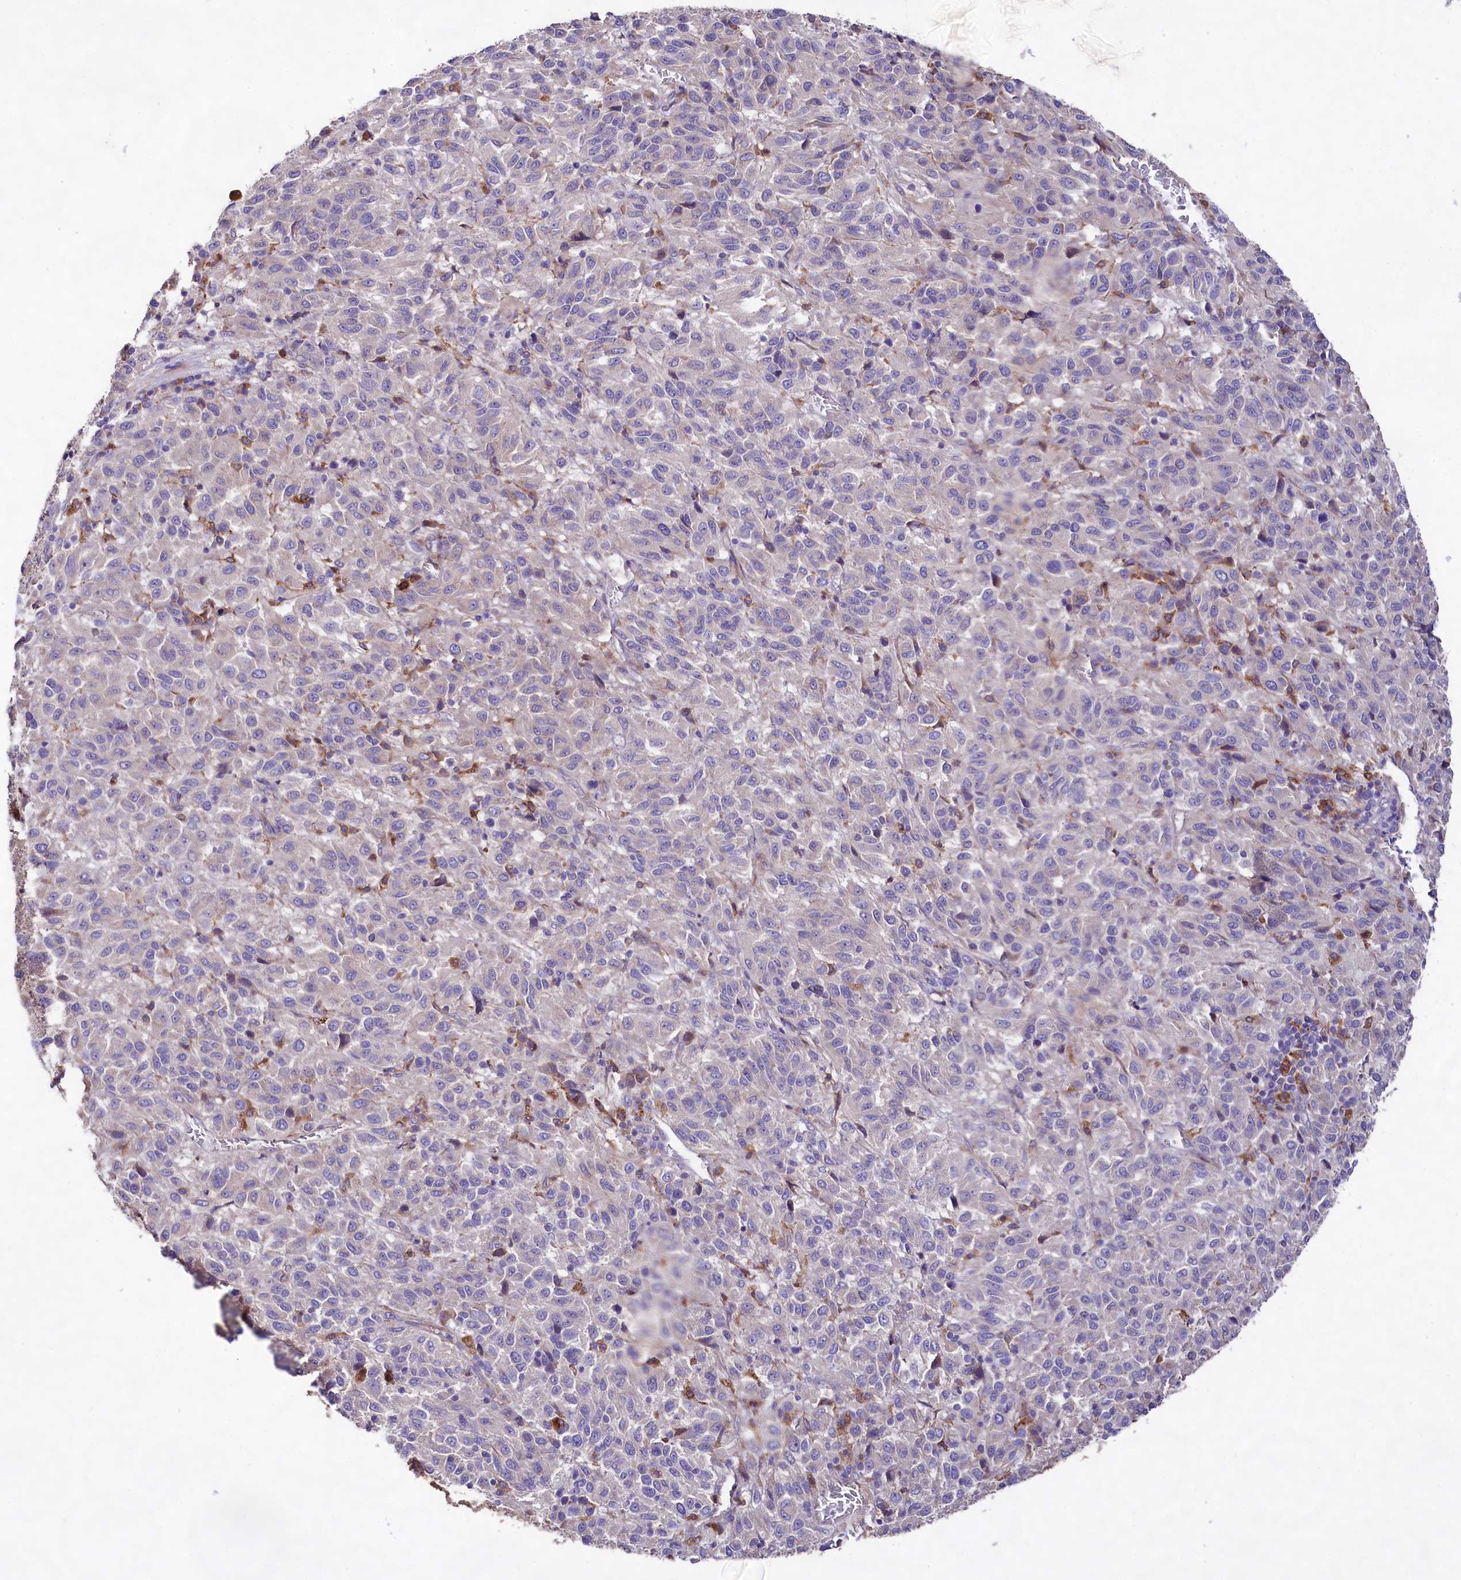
{"staining": {"intensity": "negative", "quantity": "none", "location": "none"}, "tissue": "melanoma", "cell_type": "Tumor cells", "image_type": "cancer", "snomed": [{"axis": "morphology", "description": "Malignant melanoma, Metastatic site"}, {"axis": "topography", "description": "Lung"}], "caption": "Immunohistochemistry (IHC) image of human melanoma stained for a protein (brown), which demonstrates no expression in tumor cells. (IHC, brightfield microscopy, high magnification).", "gene": "DMXL2", "patient": {"sex": "male", "age": 64}}